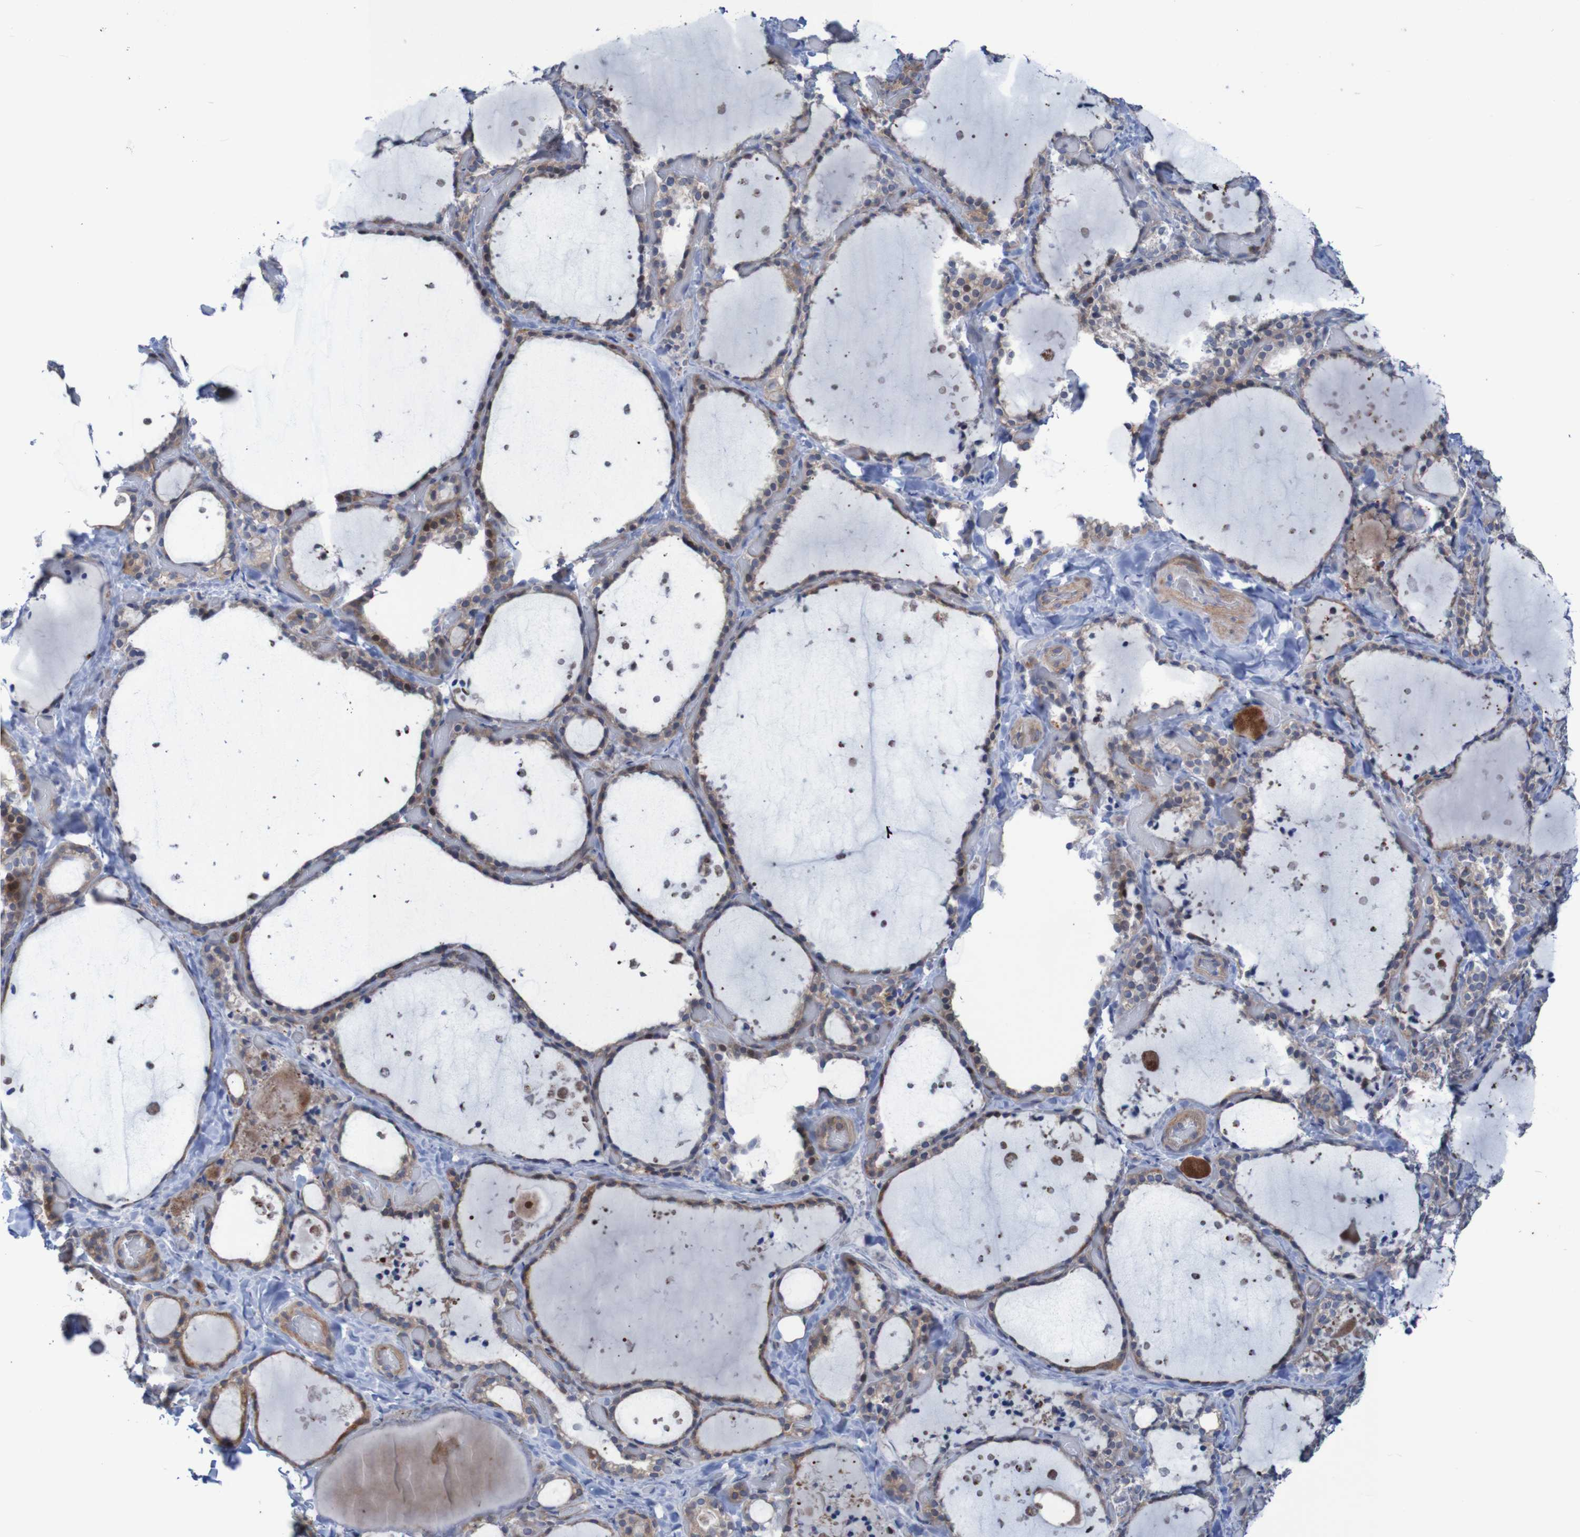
{"staining": {"intensity": "moderate", "quantity": ">75%", "location": "cytoplasmic/membranous"}, "tissue": "thyroid gland", "cell_type": "Glandular cells", "image_type": "normal", "snomed": [{"axis": "morphology", "description": "Normal tissue, NOS"}, {"axis": "topography", "description": "Thyroid gland"}], "caption": "Immunohistochemical staining of benign human thyroid gland exhibits >75% levels of moderate cytoplasmic/membranous protein staining in approximately >75% of glandular cells.", "gene": "ANGPT4", "patient": {"sex": "female", "age": 44}}